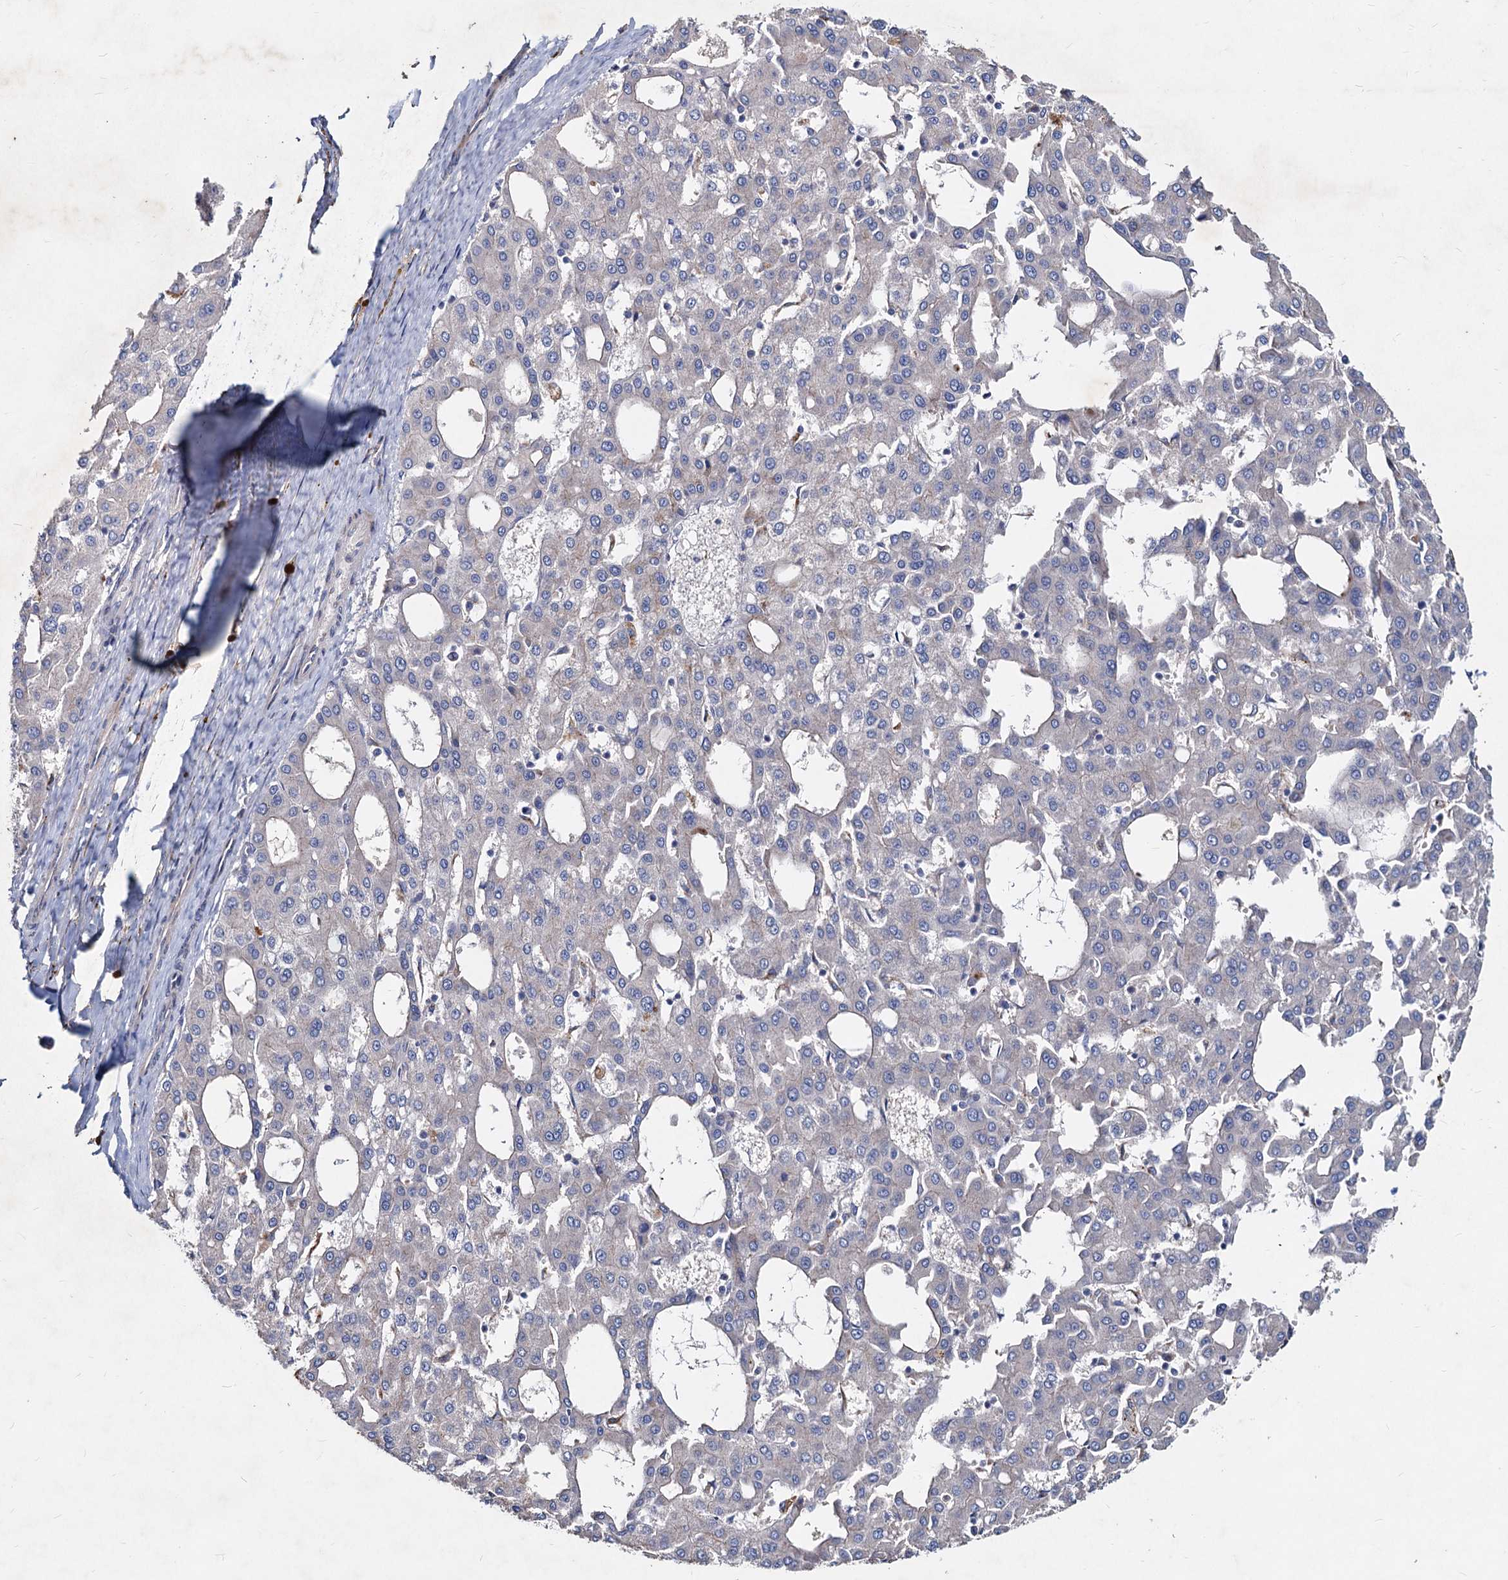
{"staining": {"intensity": "negative", "quantity": "none", "location": "none"}, "tissue": "liver cancer", "cell_type": "Tumor cells", "image_type": "cancer", "snomed": [{"axis": "morphology", "description": "Carcinoma, Hepatocellular, NOS"}, {"axis": "topography", "description": "Liver"}], "caption": "A high-resolution micrograph shows IHC staining of liver hepatocellular carcinoma, which exhibits no significant expression in tumor cells. (Immunohistochemistry, brightfield microscopy, high magnification).", "gene": "AGBL4", "patient": {"sex": "male", "age": 47}}